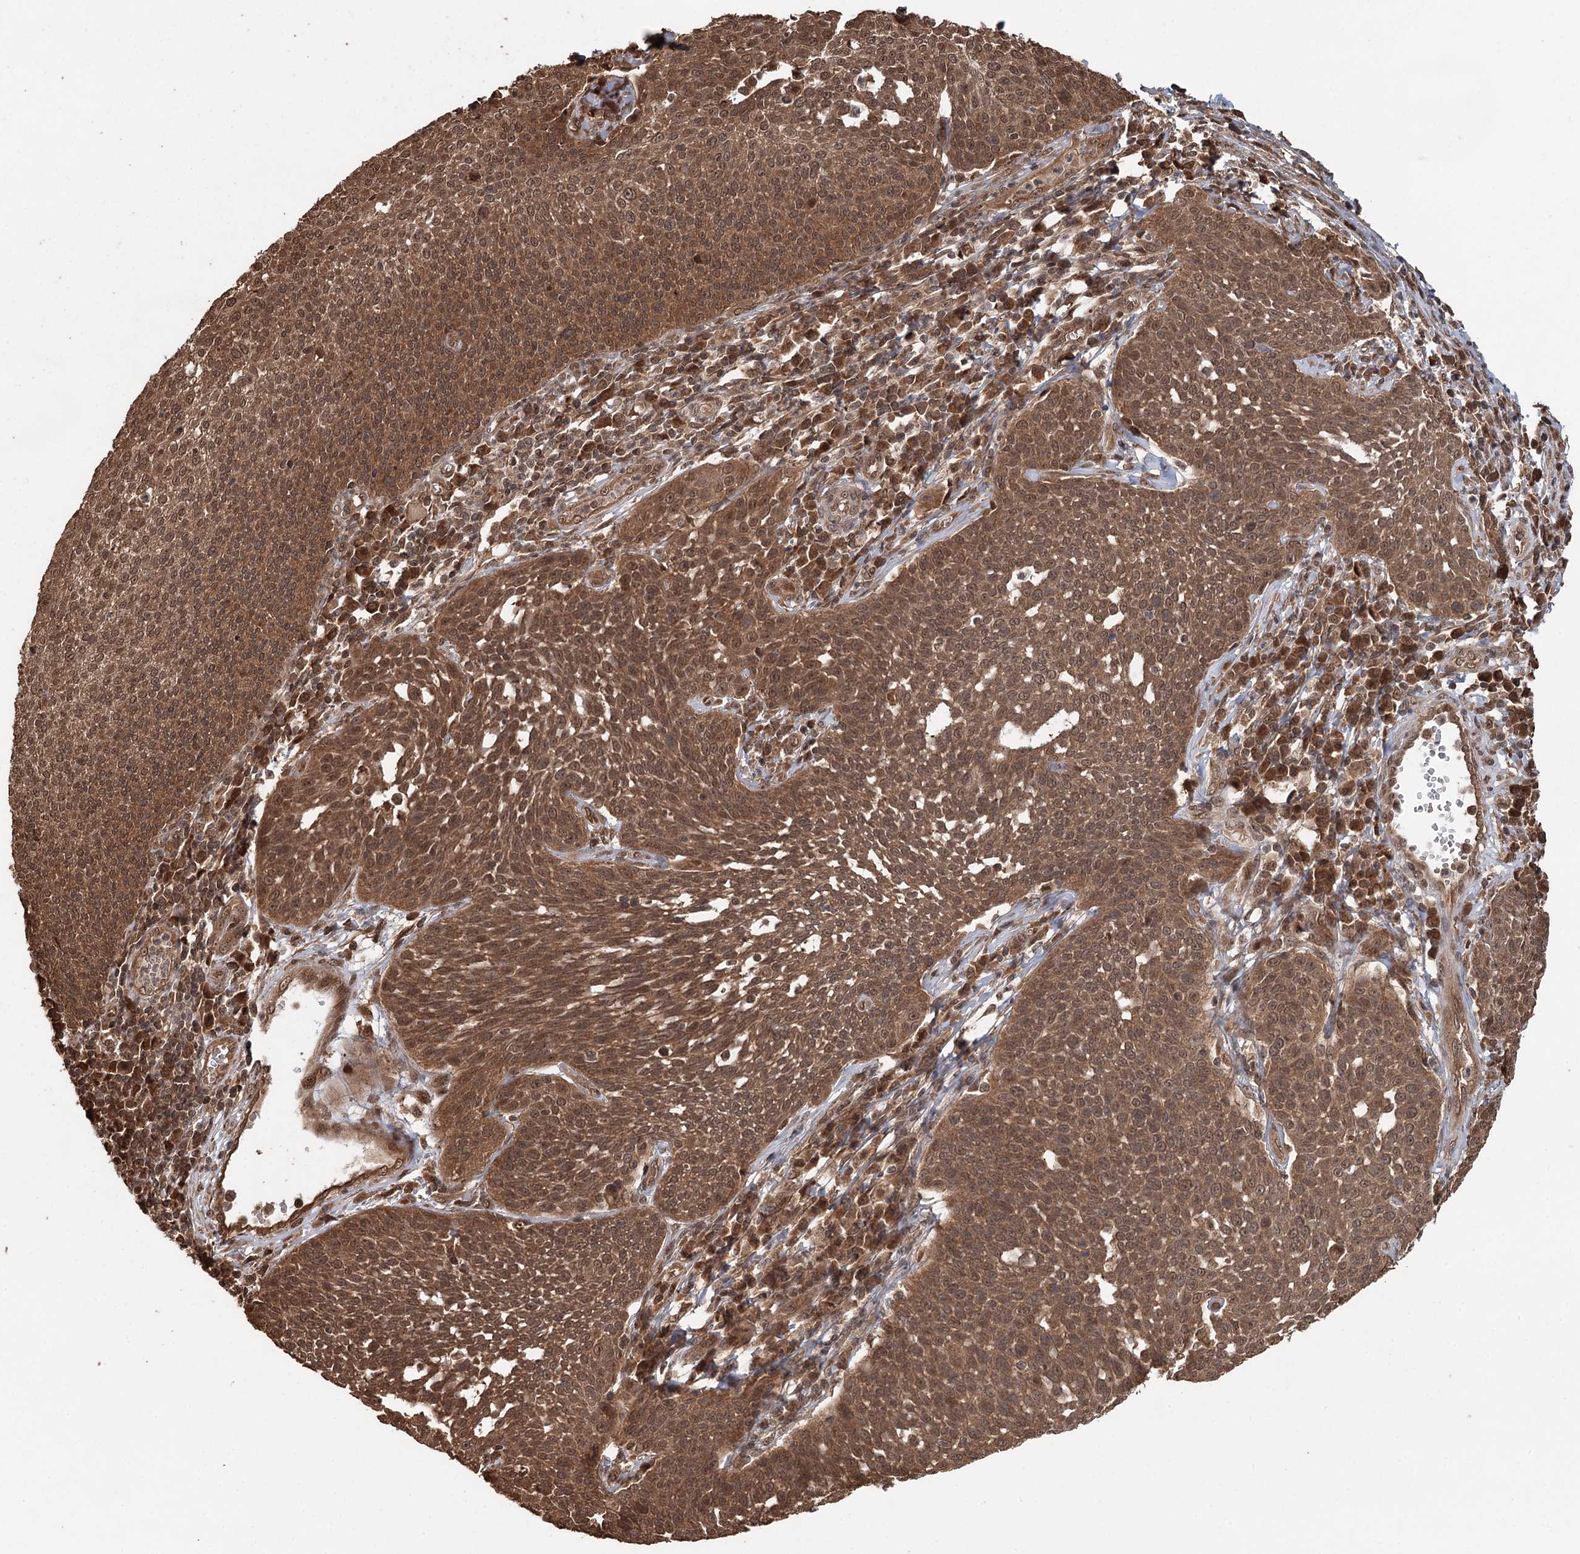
{"staining": {"intensity": "moderate", "quantity": ">75%", "location": "cytoplasmic/membranous,nuclear"}, "tissue": "cervical cancer", "cell_type": "Tumor cells", "image_type": "cancer", "snomed": [{"axis": "morphology", "description": "Squamous cell carcinoma, NOS"}, {"axis": "topography", "description": "Cervix"}], "caption": "High-power microscopy captured an IHC image of cervical squamous cell carcinoma, revealing moderate cytoplasmic/membranous and nuclear expression in approximately >75% of tumor cells. (DAB IHC with brightfield microscopy, high magnification).", "gene": "N6AMT1", "patient": {"sex": "female", "age": 34}}